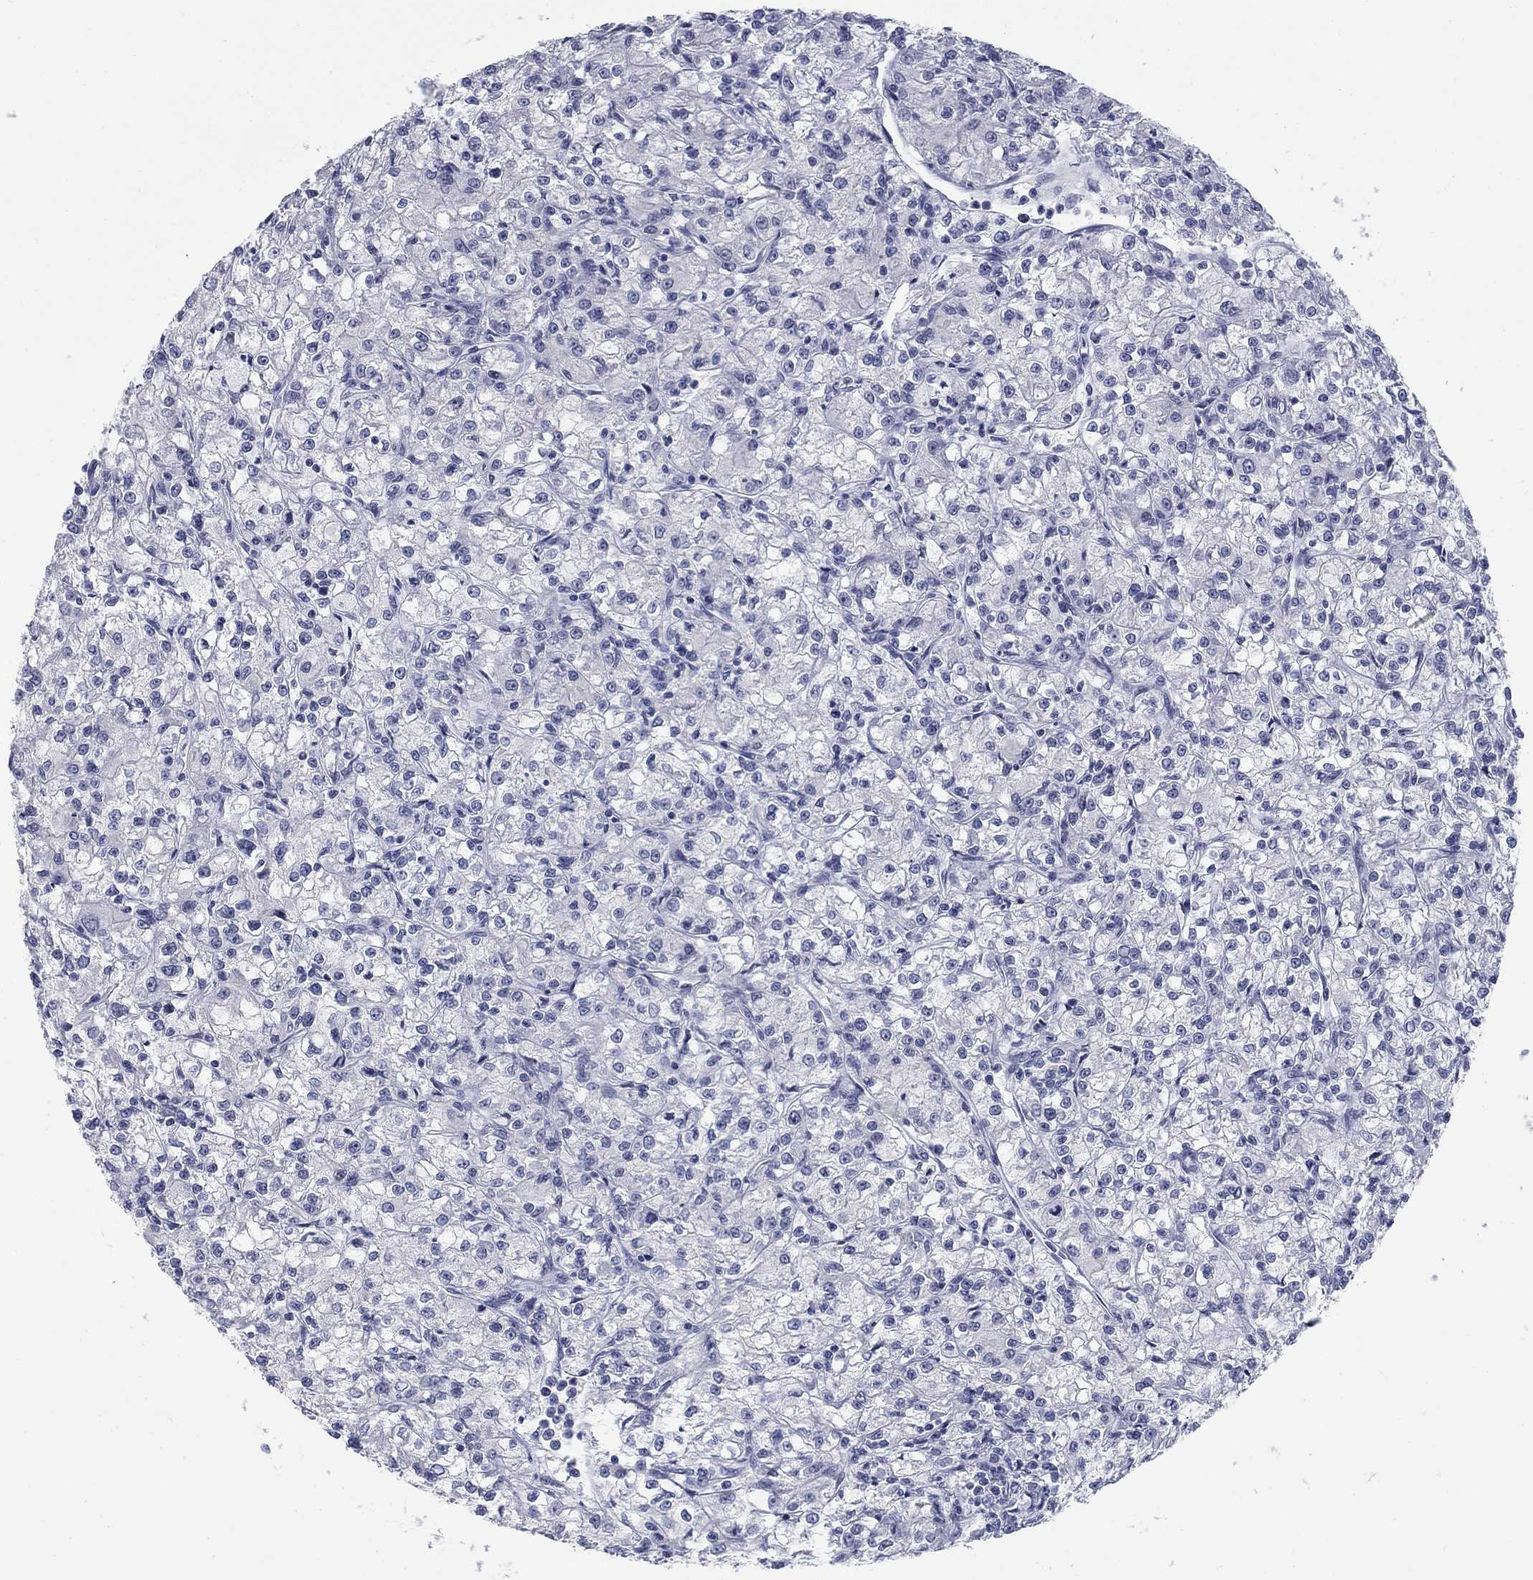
{"staining": {"intensity": "moderate", "quantity": "<25%", "location": "nuclear"}, "tissue": "renal cancer", "cell_type": "Tumor cells", "image_type": "cancer", "snomed": [{"axis": "morphology", "description": "Adenocarcinoma, NOS"}, {"axis": "topography", "description": "Kidney"}], "caption": "Immunohistochemistry (IHC) (DAB) staining of adenocarcinoma (renal) shows moderate nuclear protein positivity in approximately <25% of tumor cells.", "gene": "NPAS3", "patient": {"sex": "female", "age": 59}}